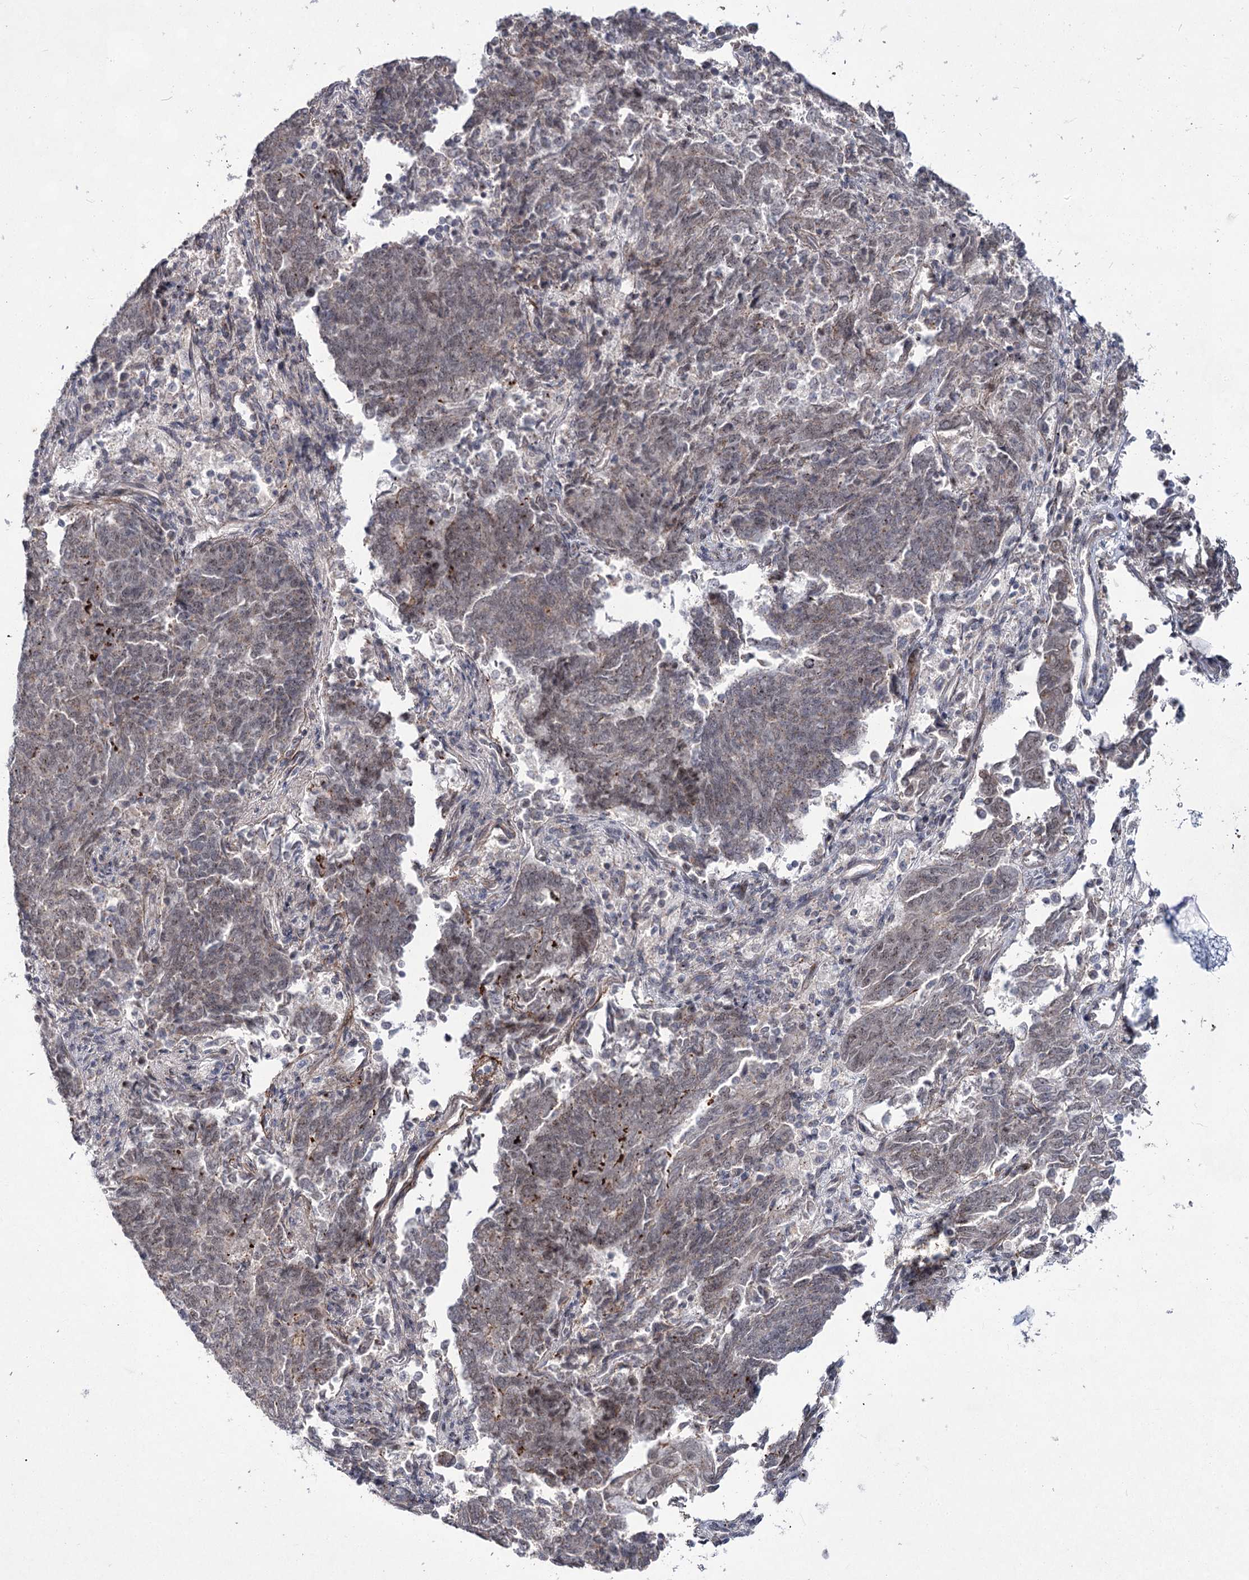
{"staining": {"intensity": "moderate", "quantity": "<25%", "location": "cytoplasmic/membranous"}, "tissue": "endometrial cancer", "cell_type": "Tumor cells", "image_type": "cancer", "snomed": [{"axis": "morphology", "description": "Adenocarcinoma, NOS"}, {"axis": "topography", "description": "Endometrium"}], "caption": "An immunohistochemistry (IHC) image of neoplastic tissue is shown. Protein staining in brown highlights moderate cytoplasmic/membranous positivity in adenocarcinoma (endometrial) within tumor cells.", "gene": "ATL2", "patient": {"sex": "female", "age": 80}}